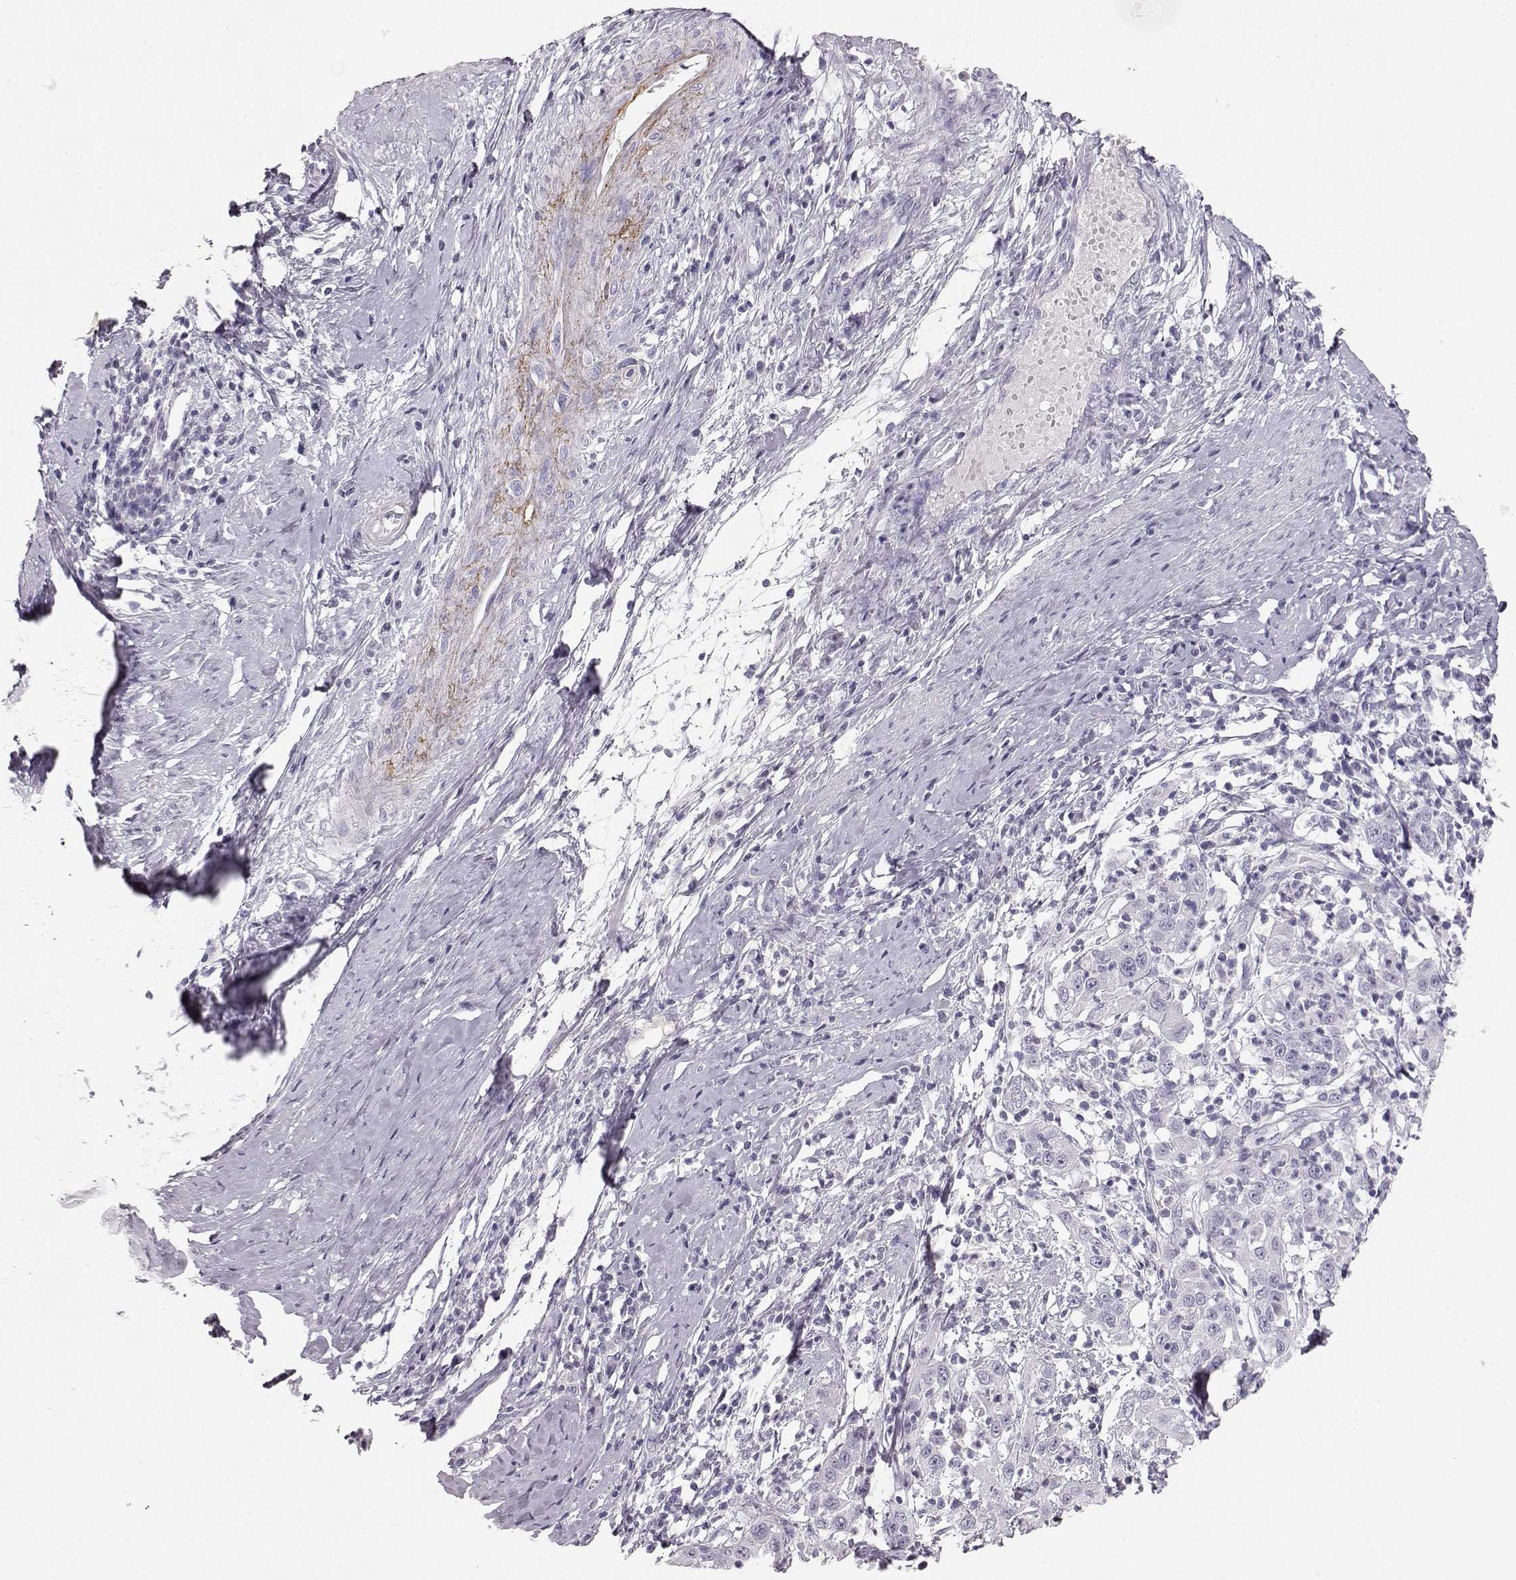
{"staining": {"intensity": "negative", "quantity": "none", "location": "none"}, "tissue": "cervical cancer", "cell_type": "Tumor cells", "image_type": "cancer", "snomed": [{"axis": "morphology", "description": "Squamous cell carcinoma, NOS"}, {"axis": "topography", "description": "Cervix"}], "caption": "An immunohistochemistry photomicrograph of squamous cell carcinoma (cervical) is shown. There is no staining in tumor cells of squamous cell carcinoma (cervical).", "gene": "KRTAP16-1", "patient": {"sex": "female", "age": 46}}